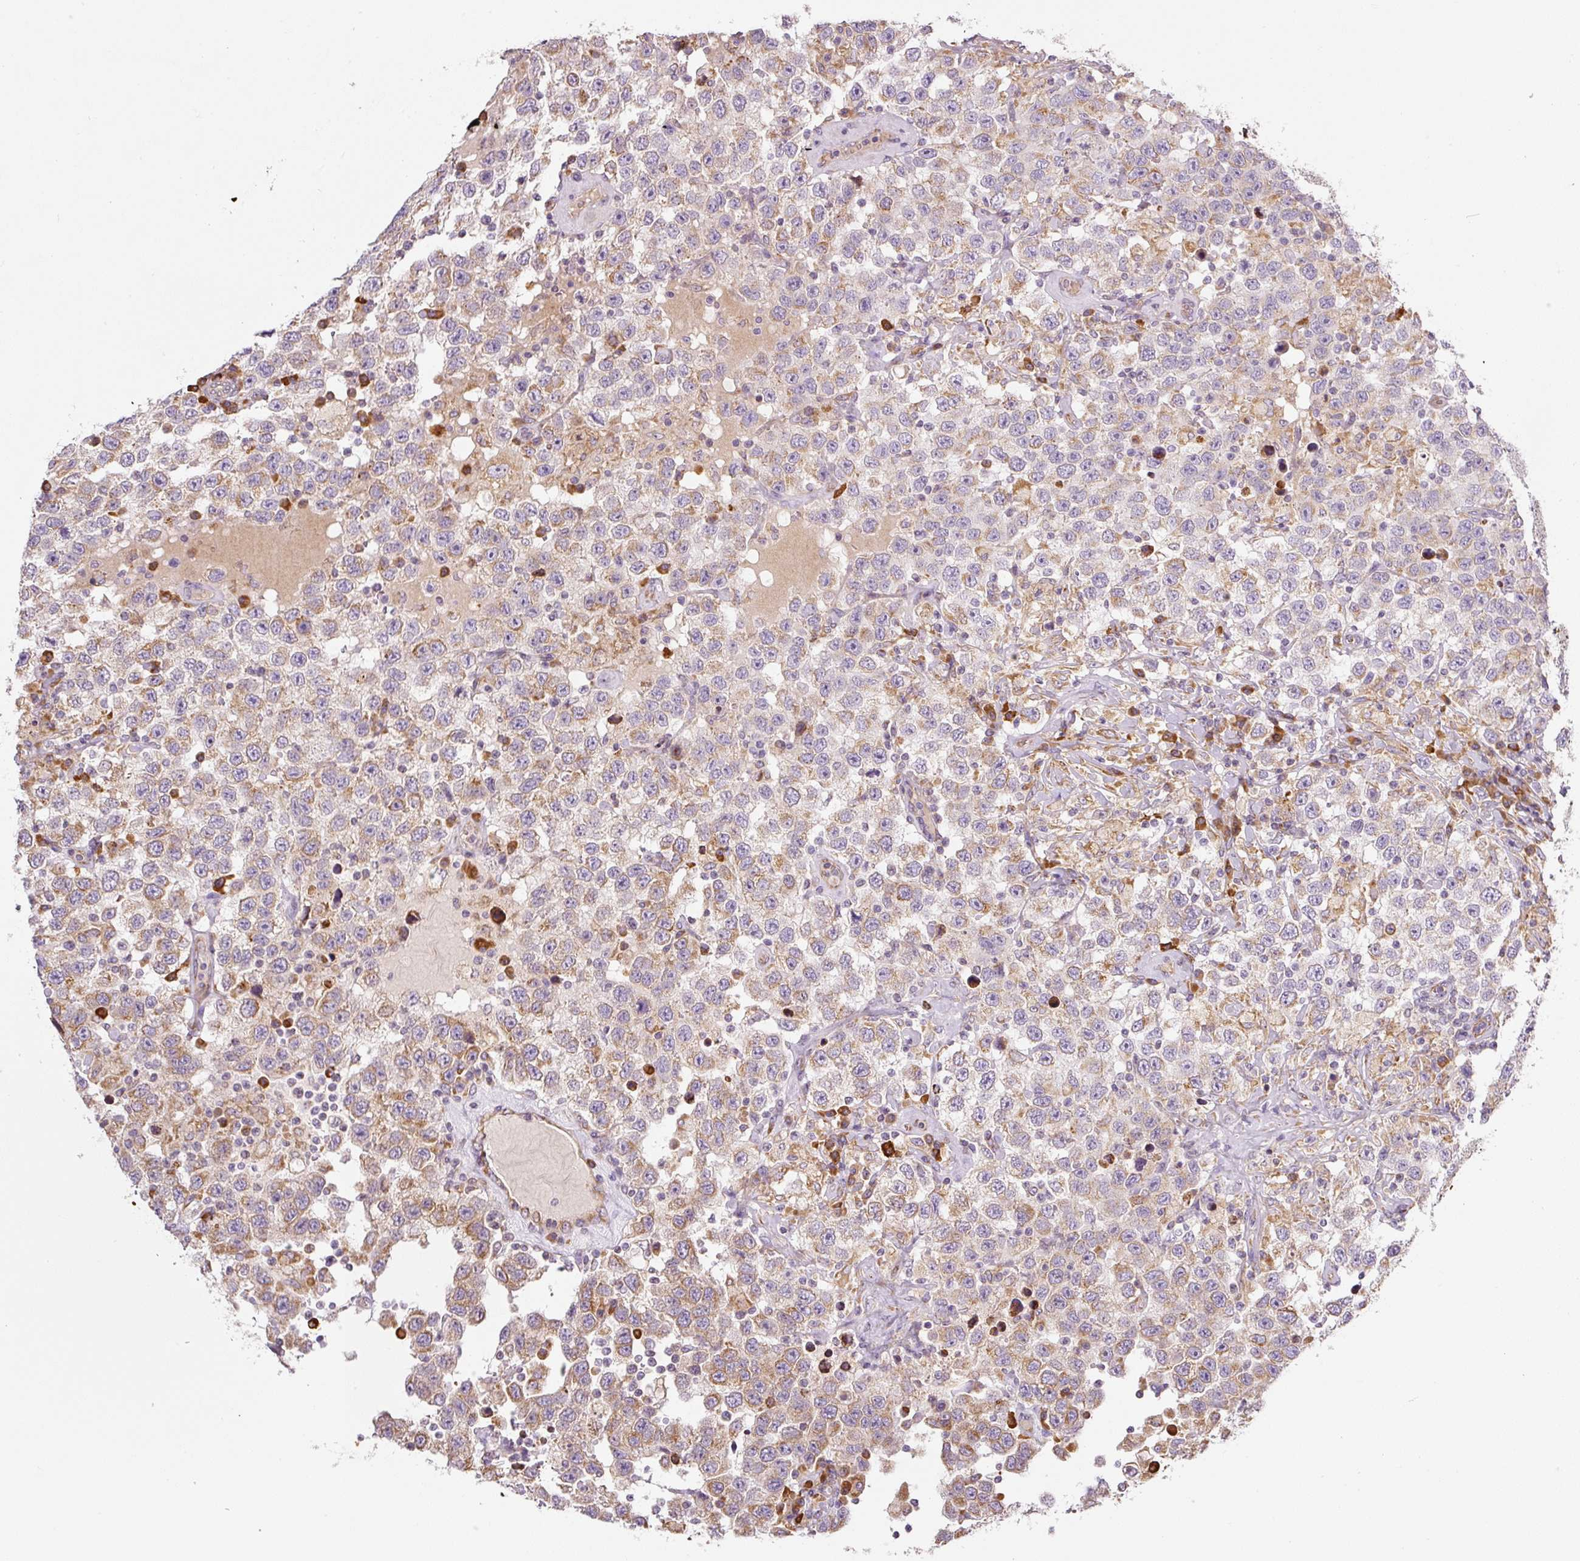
{"staining": {"intensity": "moderate", "quantity": "25%-75%", "location": "cytoplasmic/membranous"}, "tissue": "testis cancer", "cell_type": "Tumor cells", "image_type": "cancer", "snomed": [{"axis": "morphology", "description": "Seminoma, NOS"}, {"axis": "topography", "description": "Testis"}], "caption": "Testis cancer stained with a protein marker shows moderate staining in tumor cells.", "gene": "MORN4", "patient": {"sex": "male", "age": 41}}